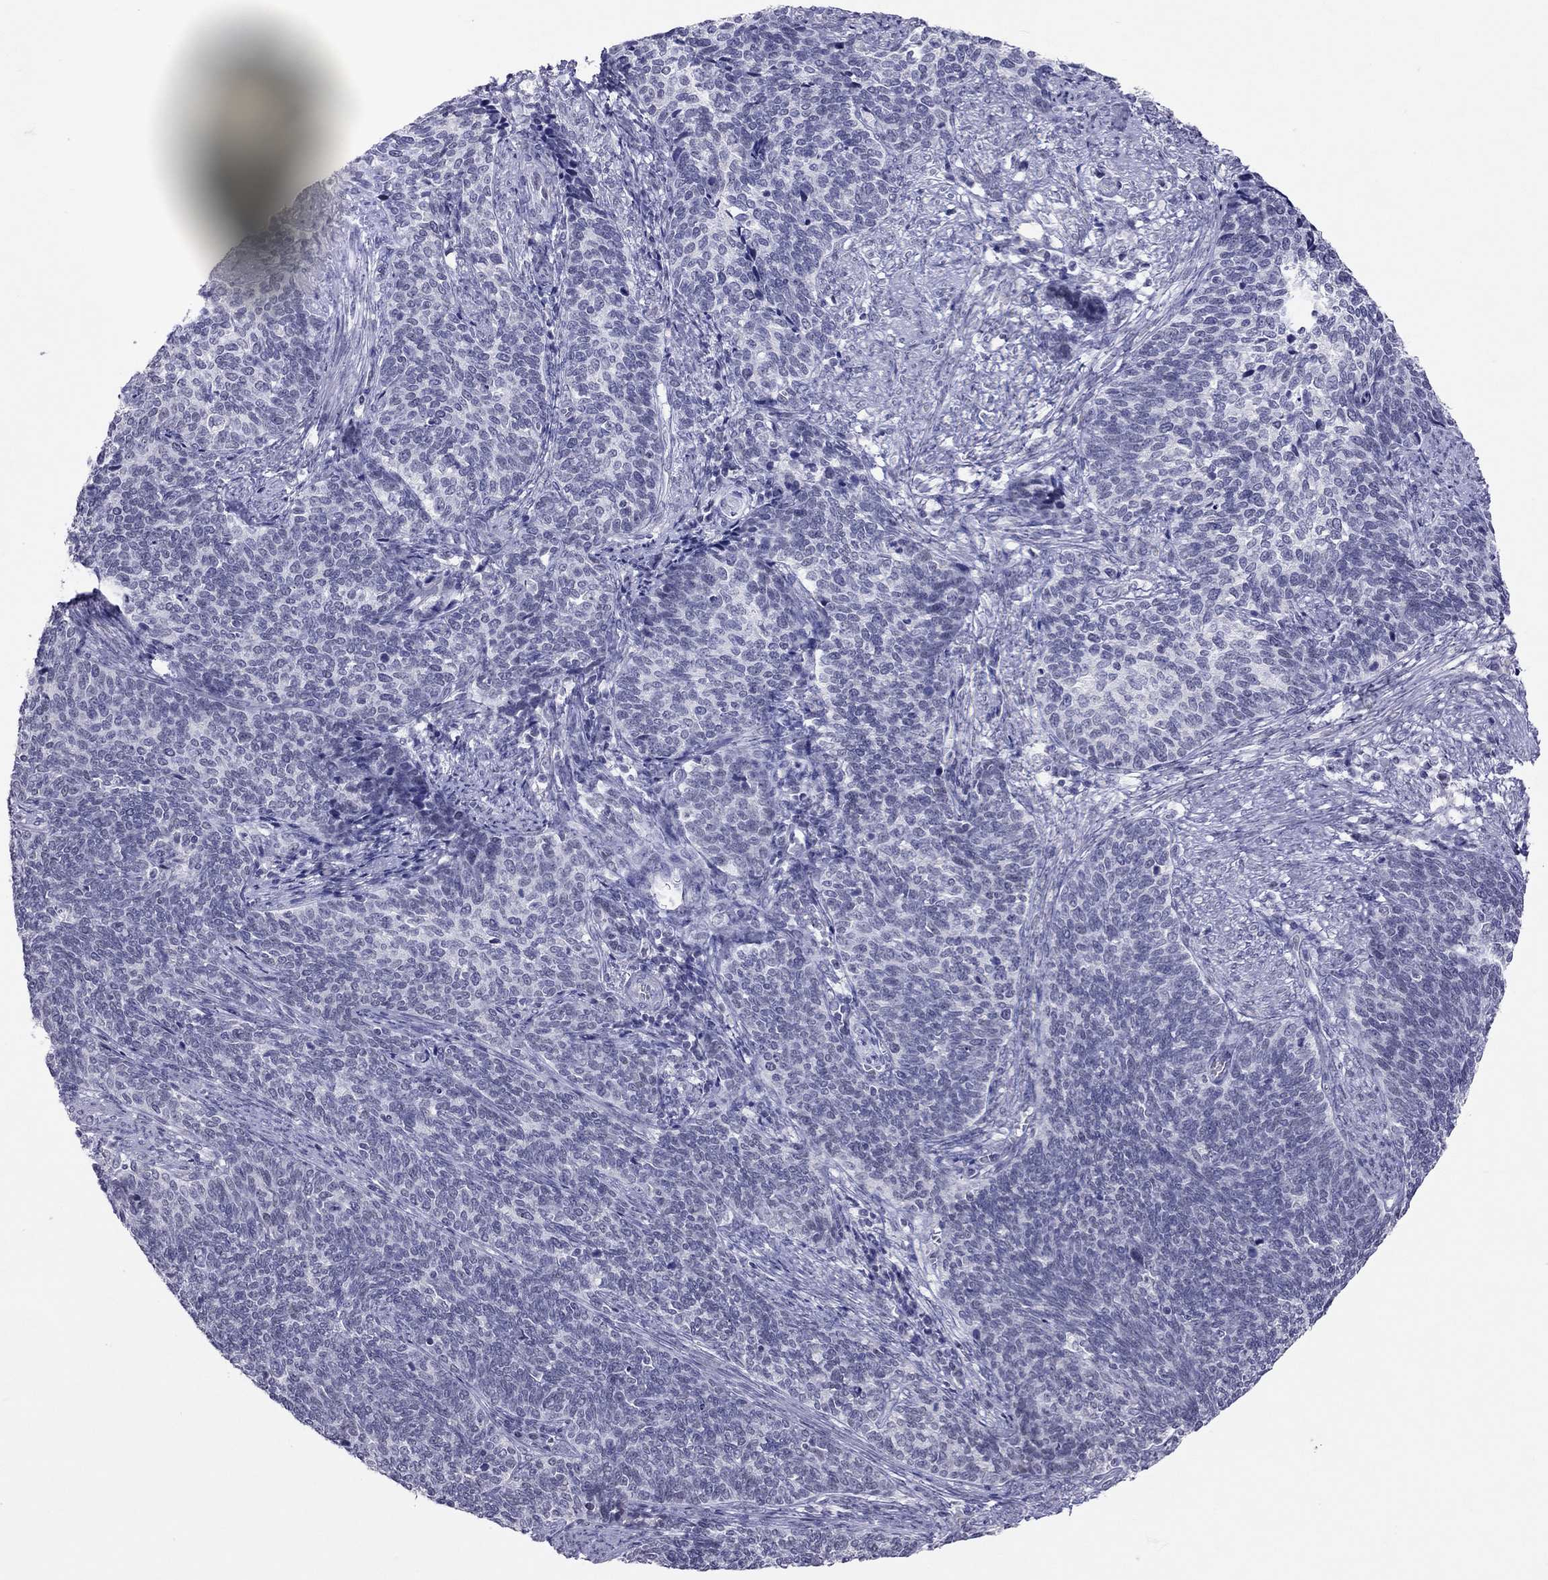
{"staining": {"intensity": "negative", "quantity": "none", "location": "none"}, "tissue": "cervical cancer", "cell_type": "Tumor cells", "image_type": "cancer", "snomed": [{"axis": "morphology", "description": "Squamous cell carcinoma, NOS"}, {"axis": "topography", "description": "Cervix"}], "caption": "Cervical squamous cell carcinoma was stained to show a protein in brown. There is no significant expression in tumor cells.", "gene": "JHY", "patient": {"sex": "female", "age": 39}}